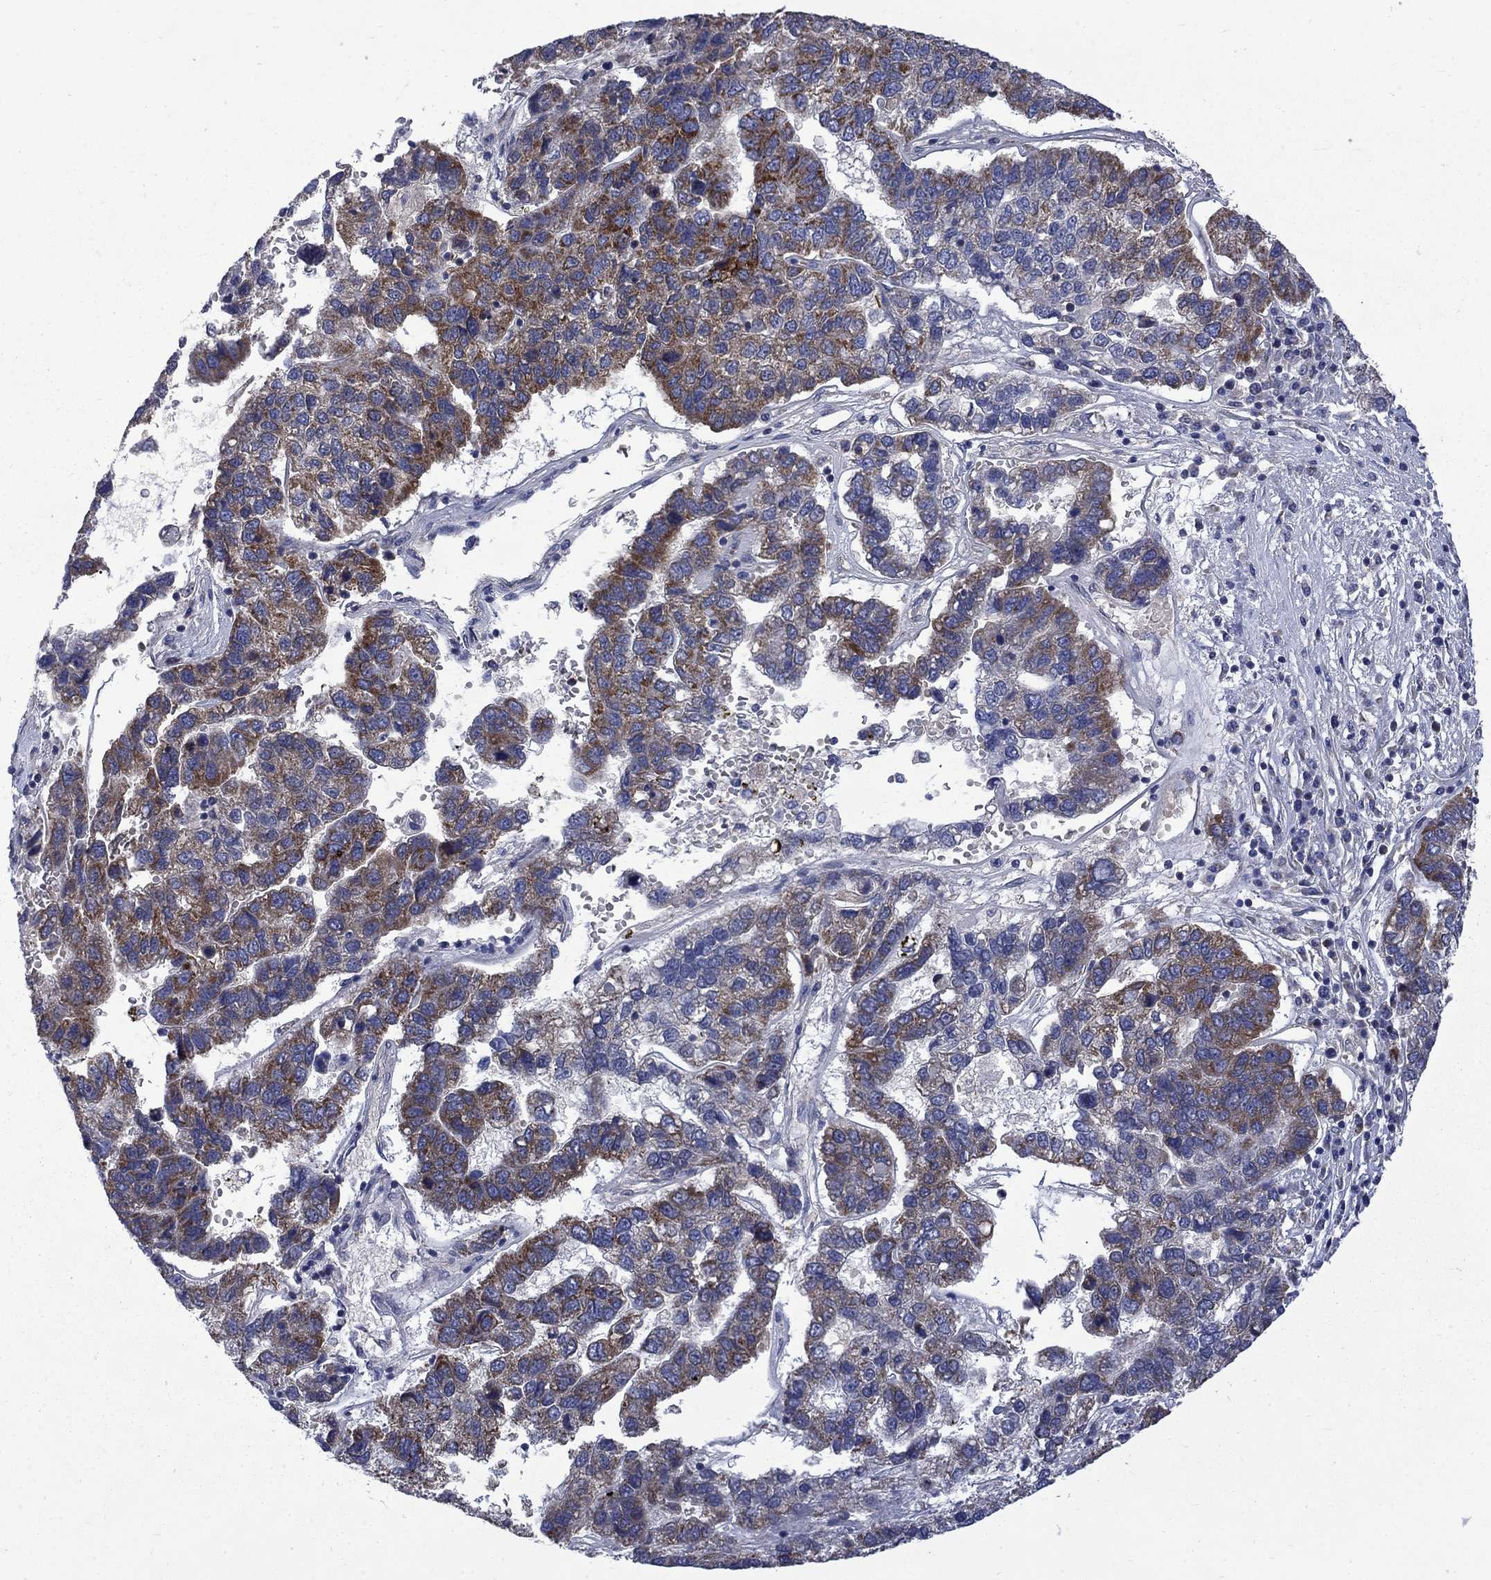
{"staining": {"intensity": "strong", "quantity": "25%-75%", "location": "cytoplasmic/membranous"}, "tissue": "pancreatic cancer", "cell_type": "Tumor cells", "image_type": "cancer", "snomed": [{"axis": "morphology", "description": "Adenocarcinoma, NOS"}, {"axis": "topography", "description": "Pancreas"}], "caption": "IHC histopathology image of human pancreatic cancer stained for a protein (brown), which displays high levels of strong cytoplasmic/membranous expression in about 25%-75% of tumor cells.", "gene": "HSPA12A", "patient": {"sex": "female", "age": 61}}